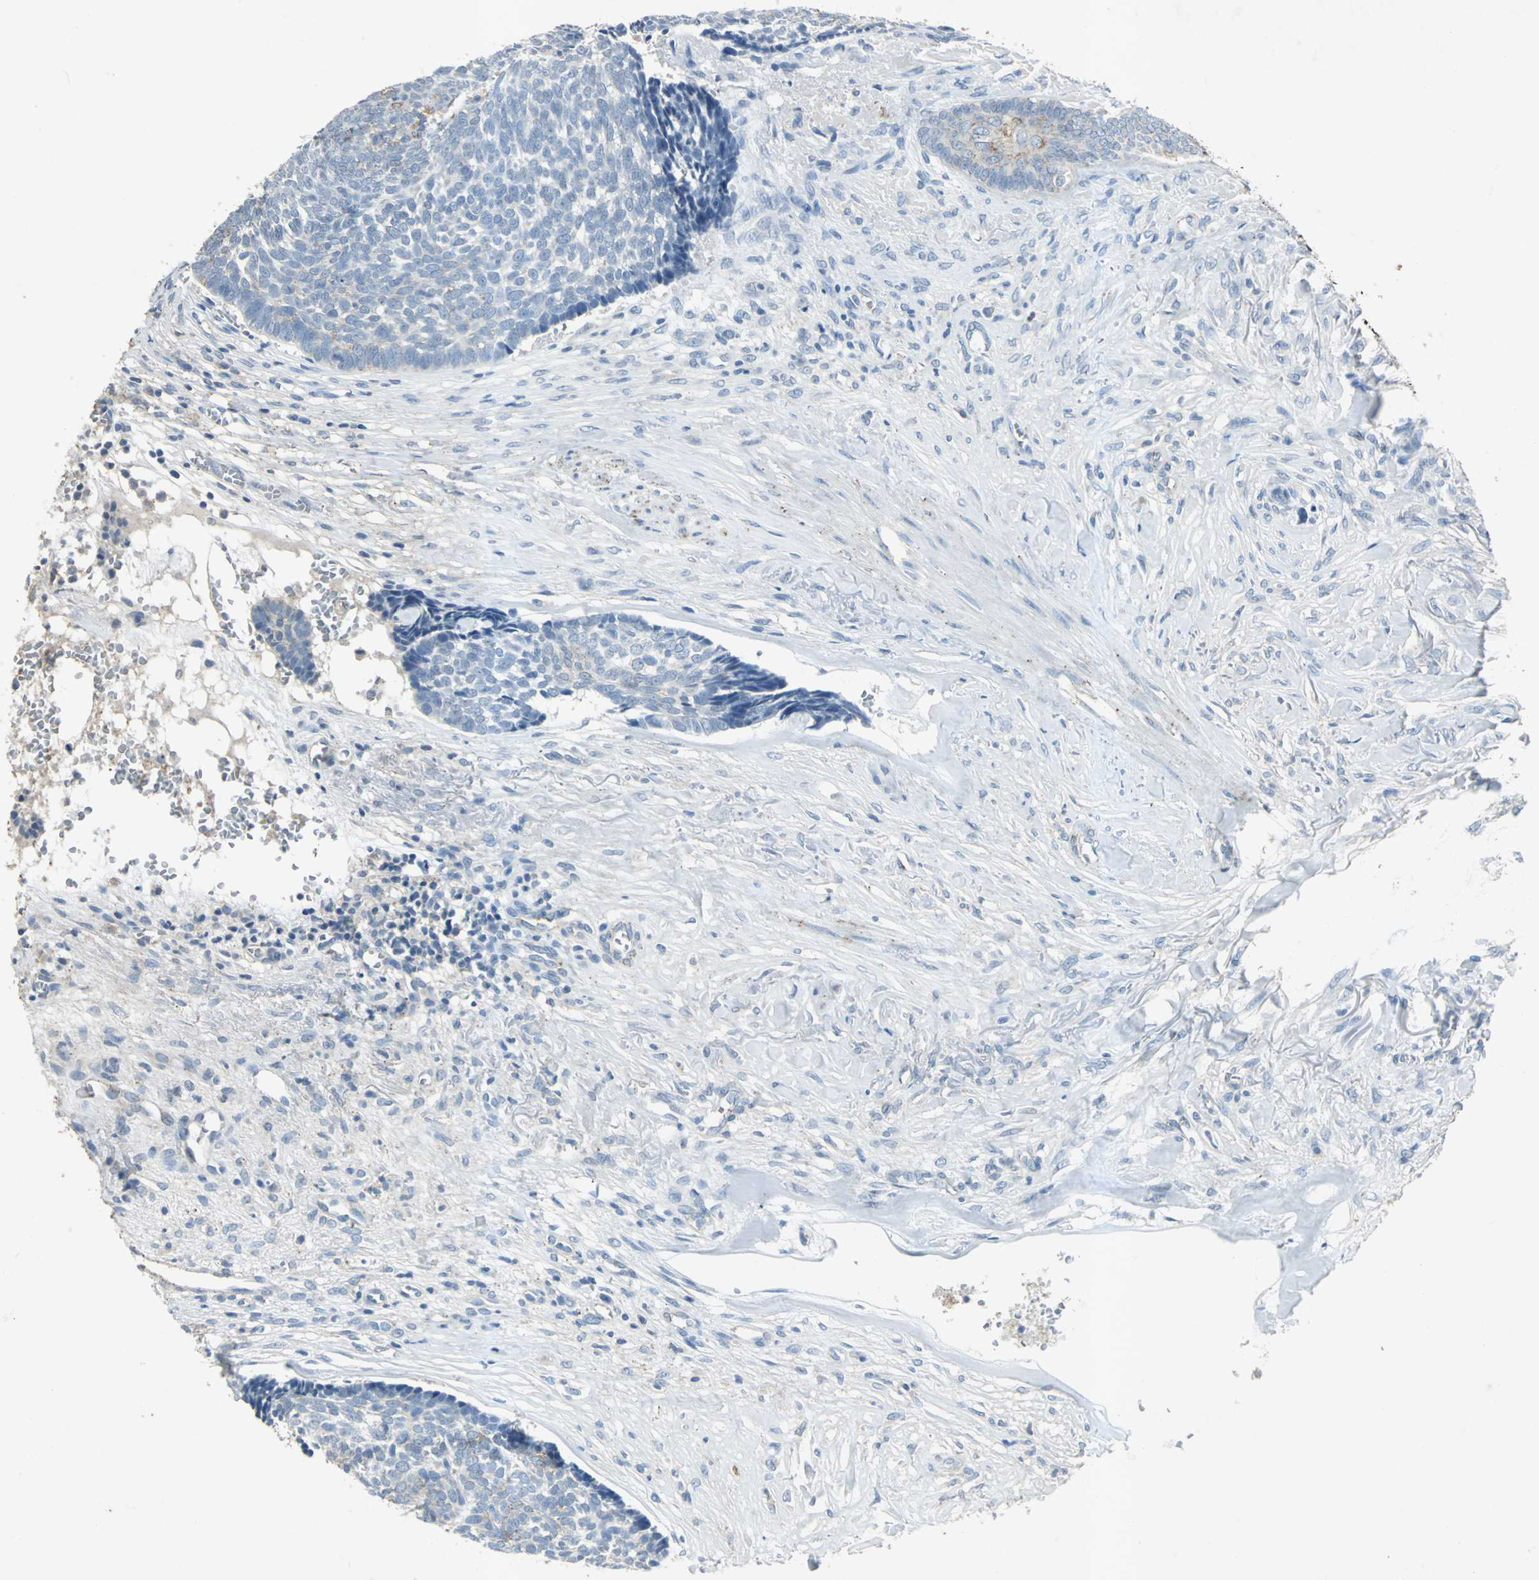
{"staining": {"intensity": "negative", "quantity": "none", "location": "none"}, "tissue": "skin cancer", "cell_type": "Tumor cells", "image_type": "cancer", "snomed": [{"axis": "morphology", "description": "Basal cell carcinoma"}, {"axis": "topography", "description": "Skin"}], "caption": "This is a histopathology image of immunohistochemistry (IHC) staining of skin cancer, which shows no expression in tumor cells.", "gene": "CAMK2B", "patient": {"sex": "male", "age": 84}}